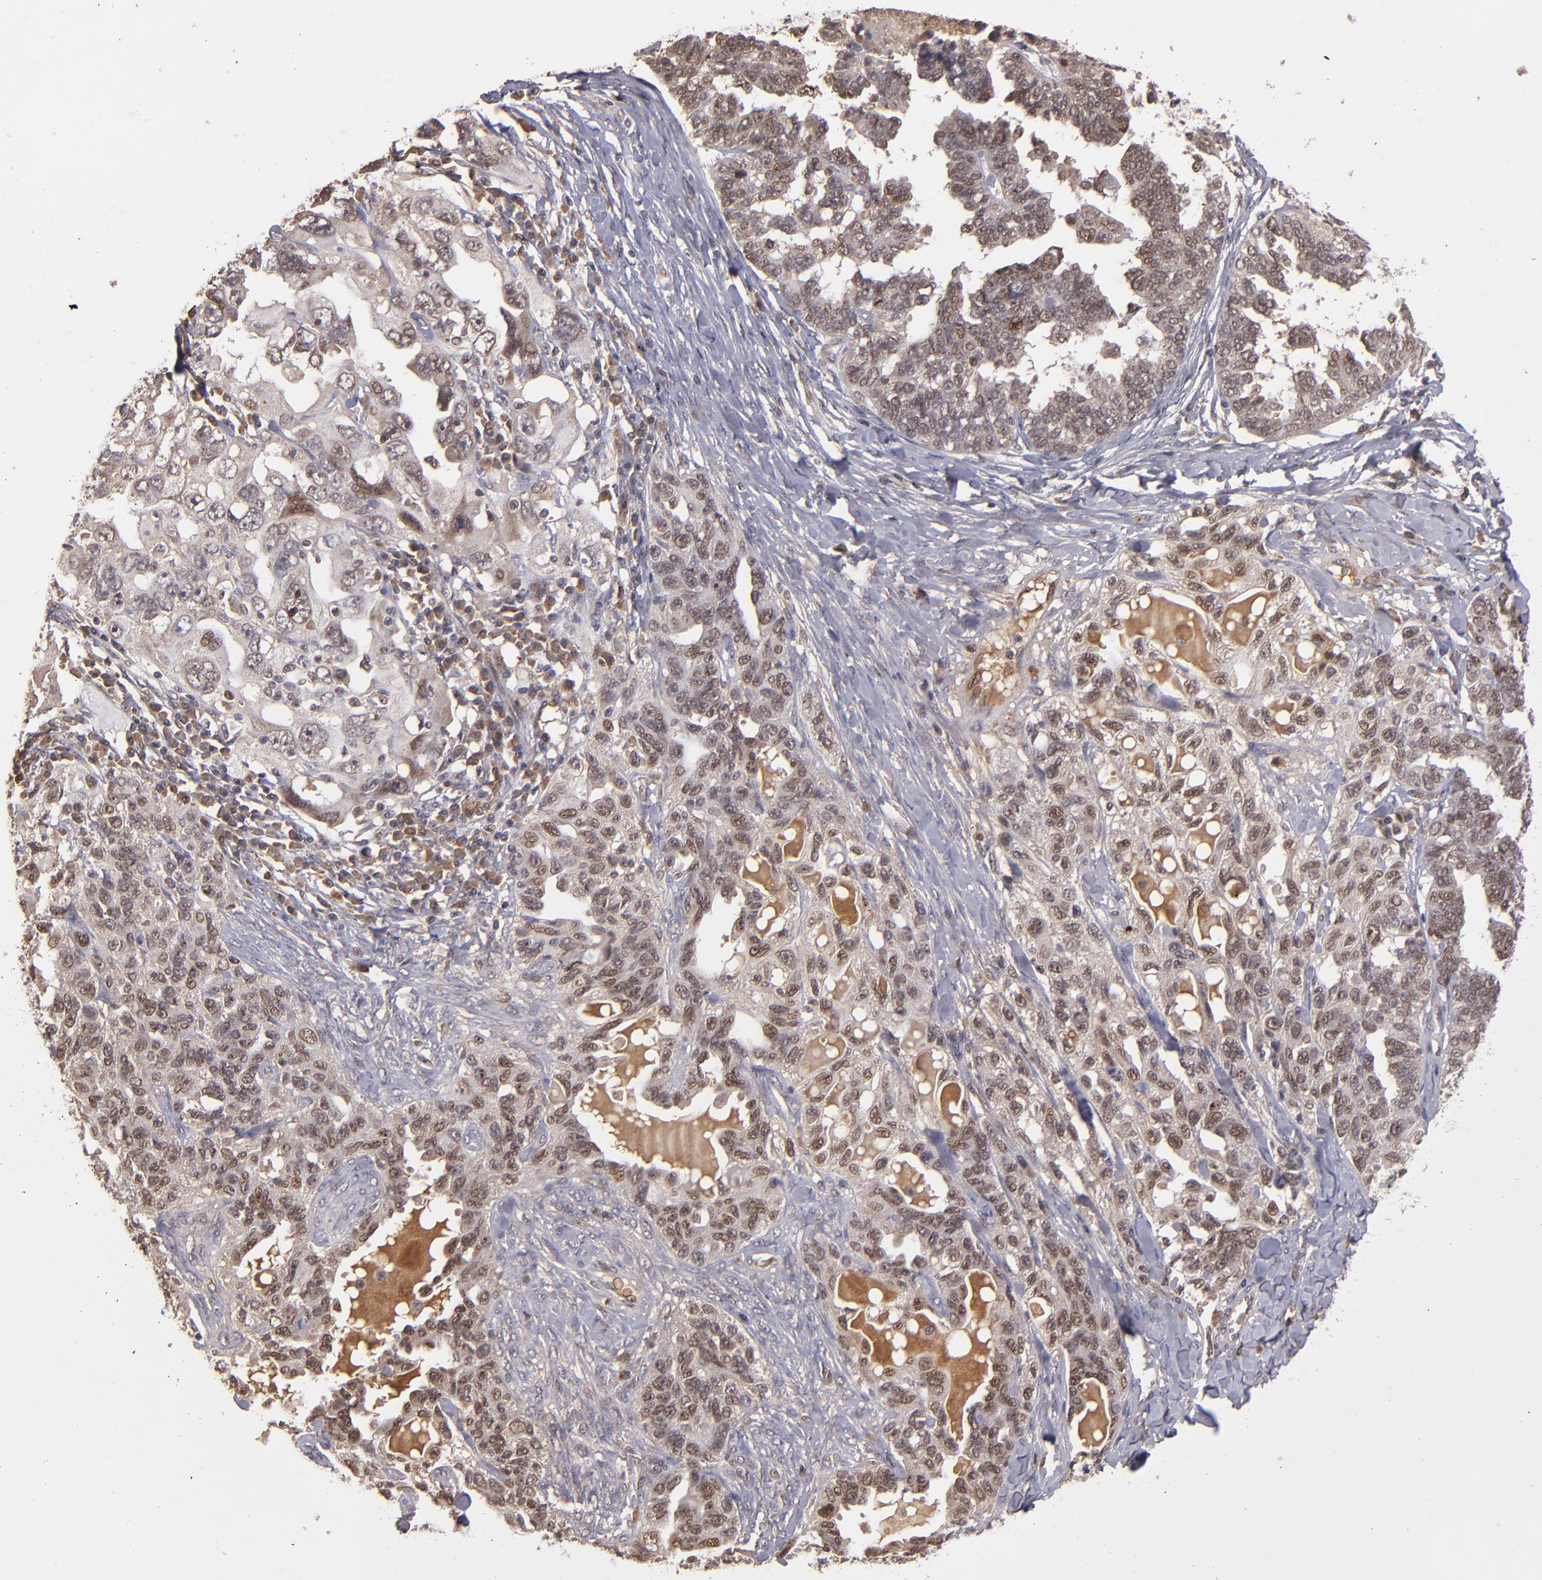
{"staining": {"intensity": "moderate", "quantity": ">75%", "location": "nuclear"}, "tissue": "ovarian cancer", "cell_type": "Tumor cells", "image_type": "cancer", "snomed": [{"axis": "morphology", "description": "Cystadenocarcinoma, serous, NOS"}, {"axis": "topography", "description": "Ovary"}], "caption": "A medium amount of moderate nuclear expression is seen in about >75% of tumor cells in serous cystadenocarcinoma (ovarian) tissue.", "gene": "ABHD12B", "patient": {"sex": "female", "age": 82}}